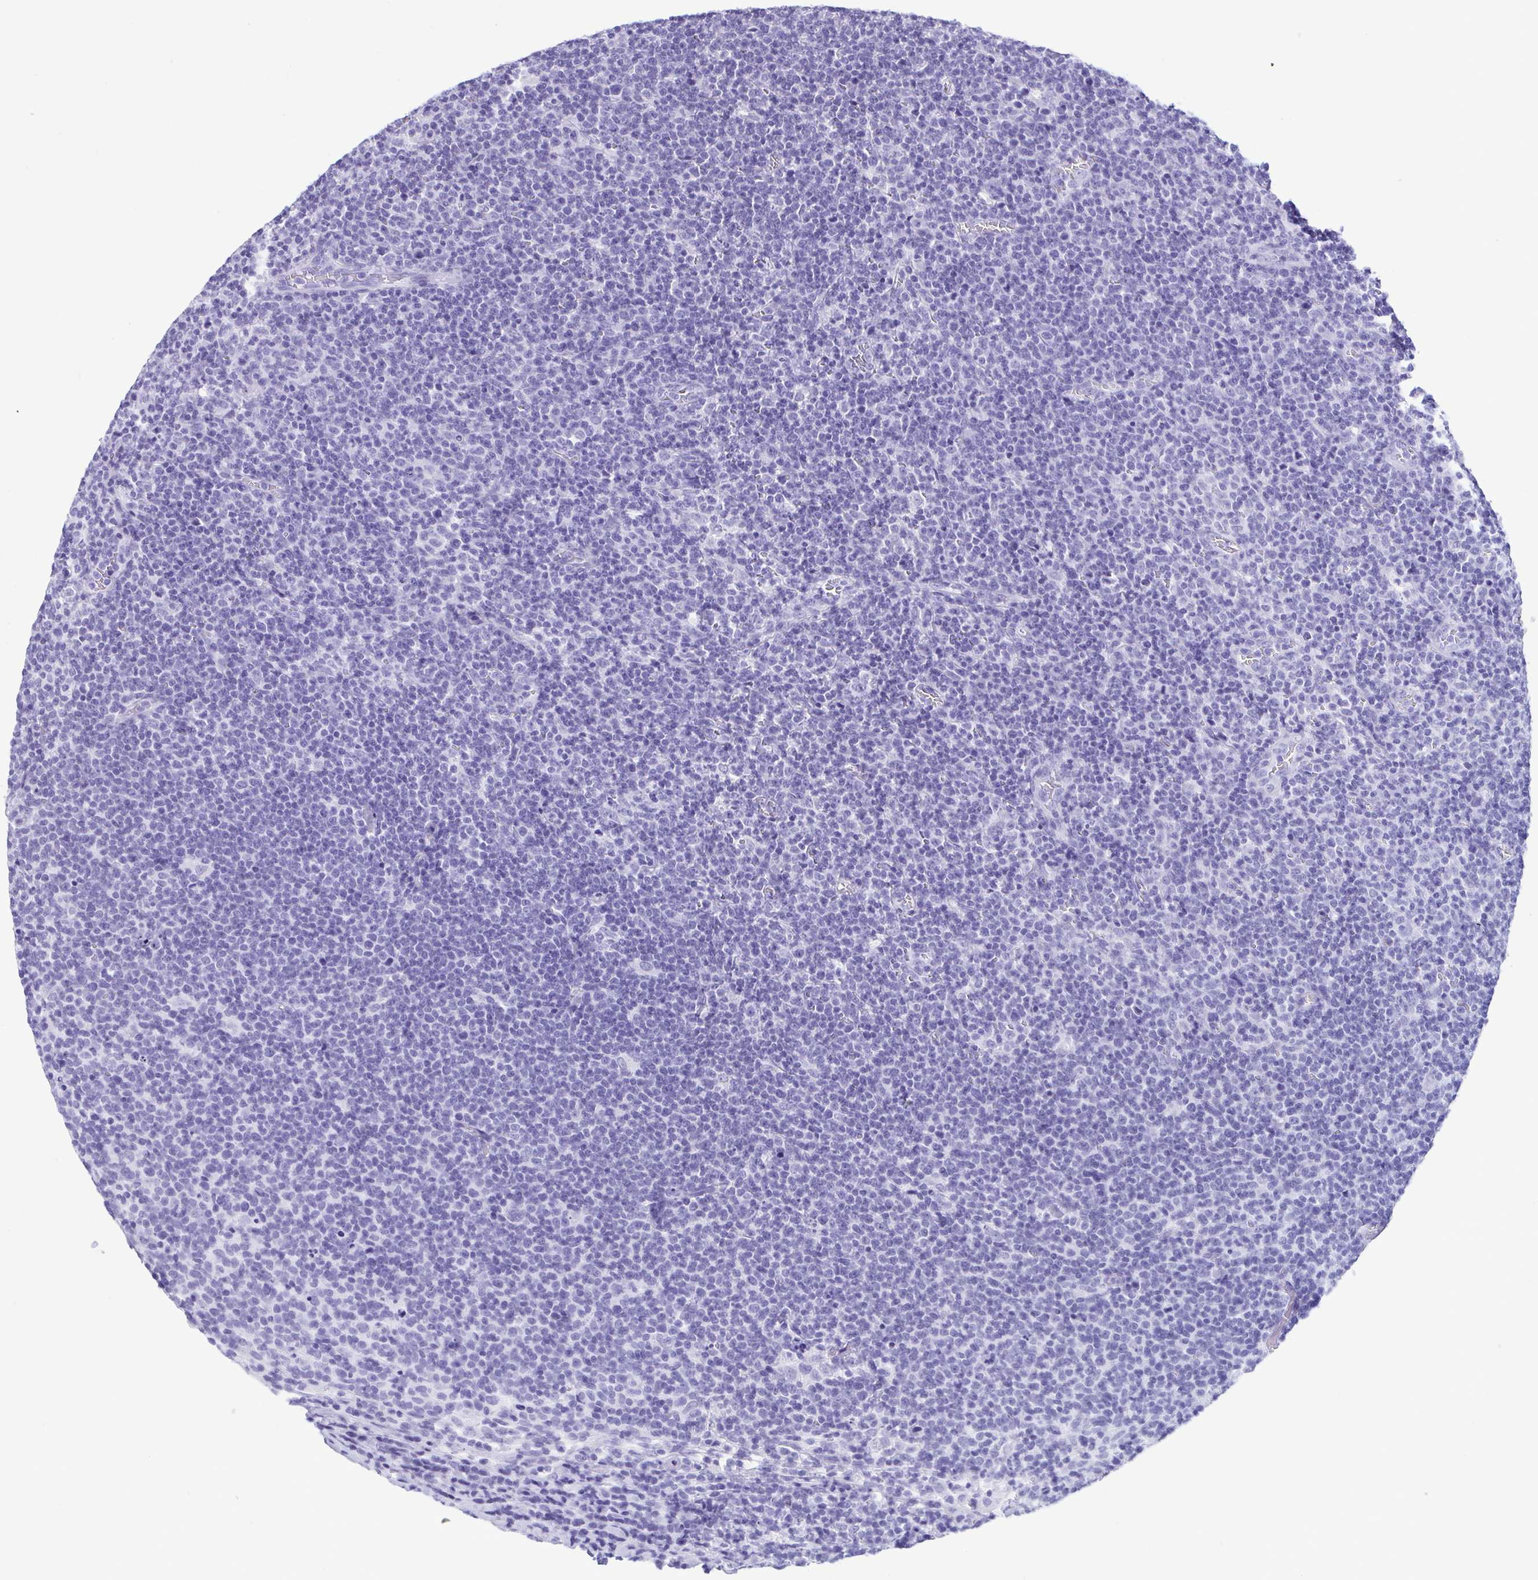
{"staining": {"intensity": "negative", "quantity": "none", "location": "none"}, "tissue": "lymphoma", "cell_type": "Tumor cells", "image_type": "cancer", "snomed": [{"axis": "morphology", "description": "Malignant lymphoma, non-Hodgkin's type, High grade"}, {"axis": "topography", "description": "Lymph node"}], "caption": "Protein analysis of lymphoma exhibits no significant staining in tumor cells. Nuclei are stained in blue.", "gene": "CBY2", "patient": {"sex": "male", "age": 61}}